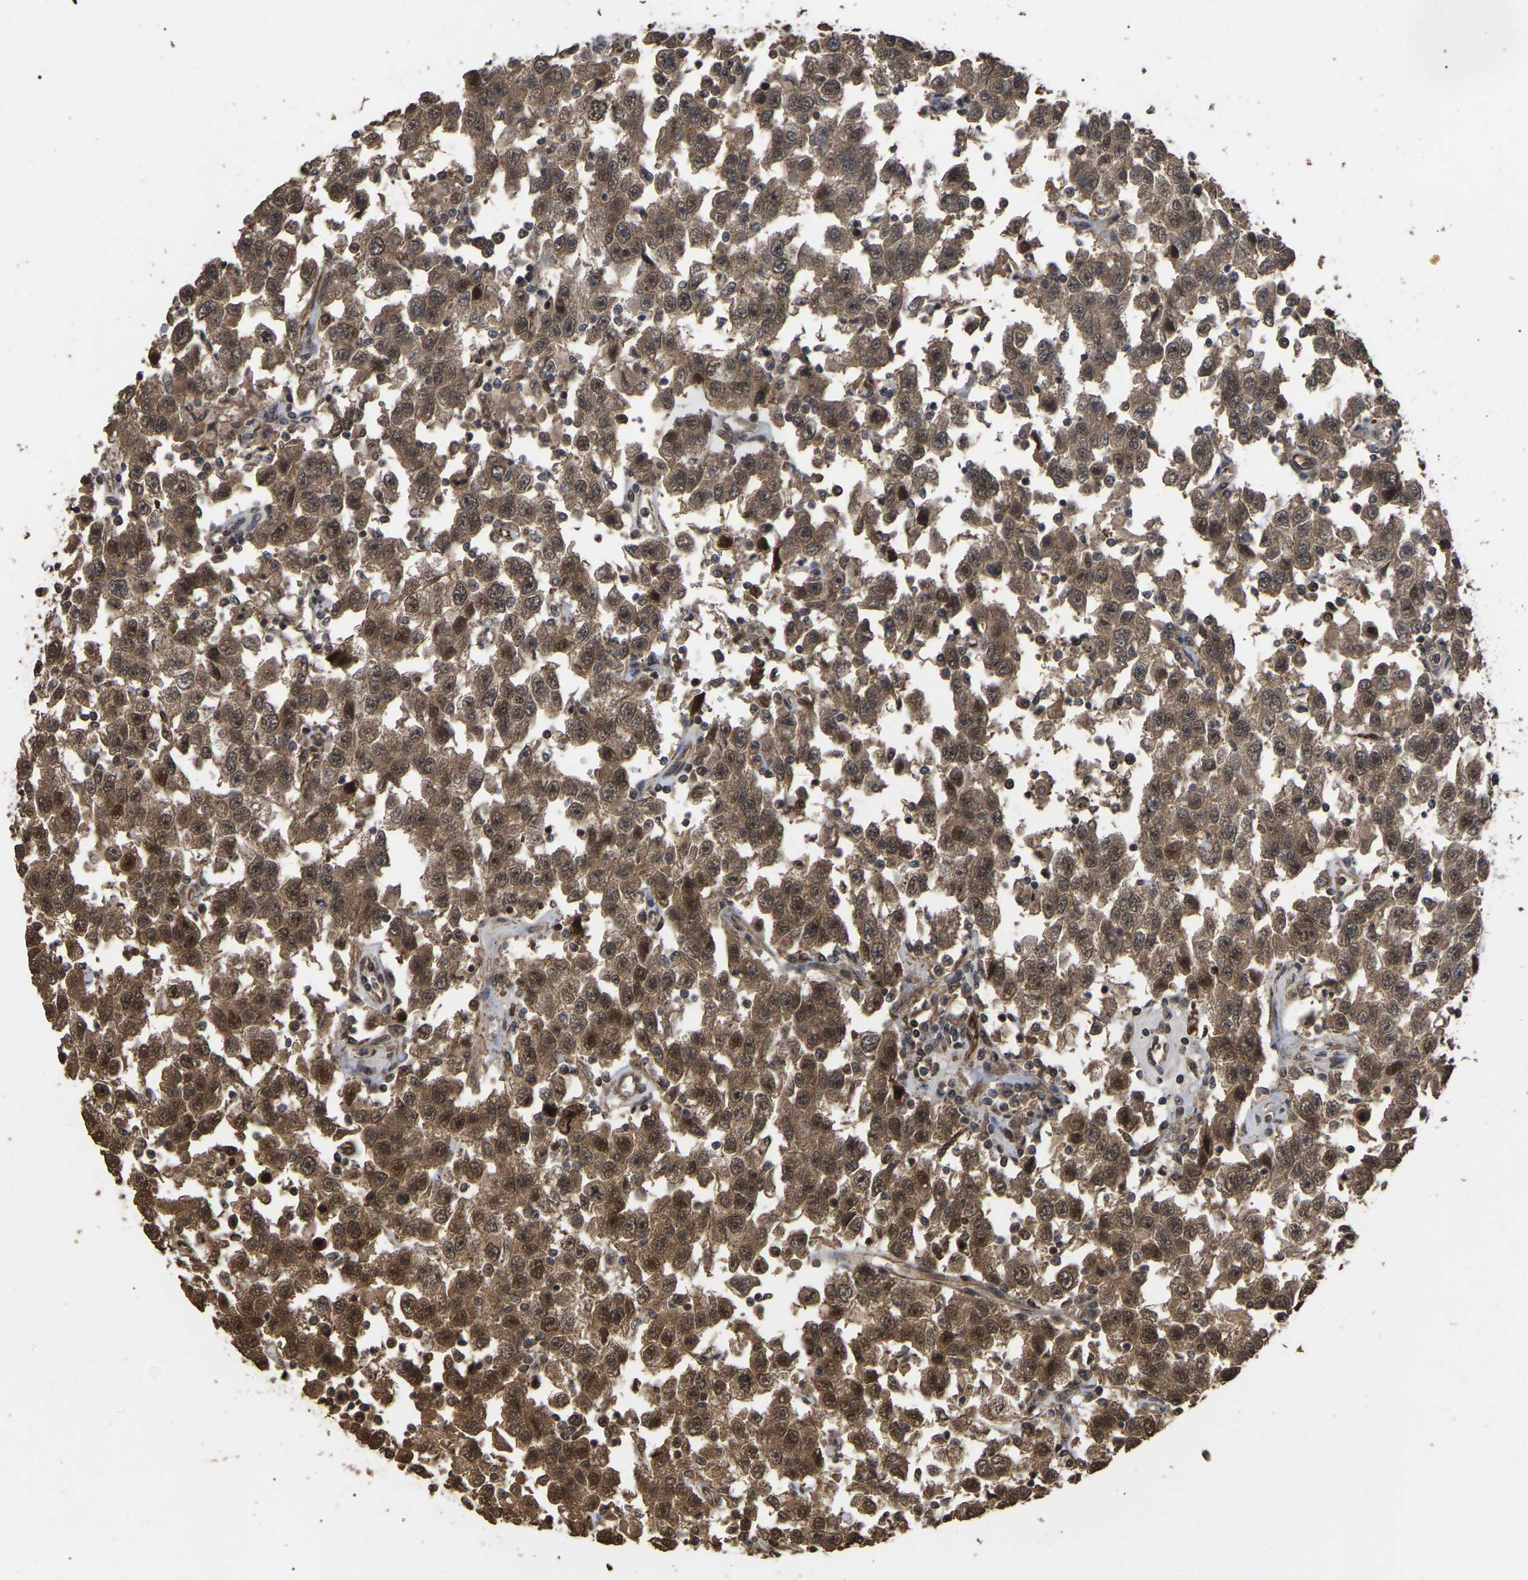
{"staining": {"intensity": "moderate", "quantity": ">75%", "location": "cytoplasmic/membranous,nuclear"}, "tissue": "testis cancer", "cell_type": "Tumor cells", "image_type": "cancer", "snomed": [{"axis": "morphology", "description": "Seminoma, NOS"}, {"axis": "topography", "description": "Testis"}], "caption": "A micrograph of human seminoma (testis) stained for a protein shows moderate cytoplasmic/membranous and nuclear brown staining in tumor cells.", "gene": "FAM161B", "patient": {"sex": "male", "age": 41}}